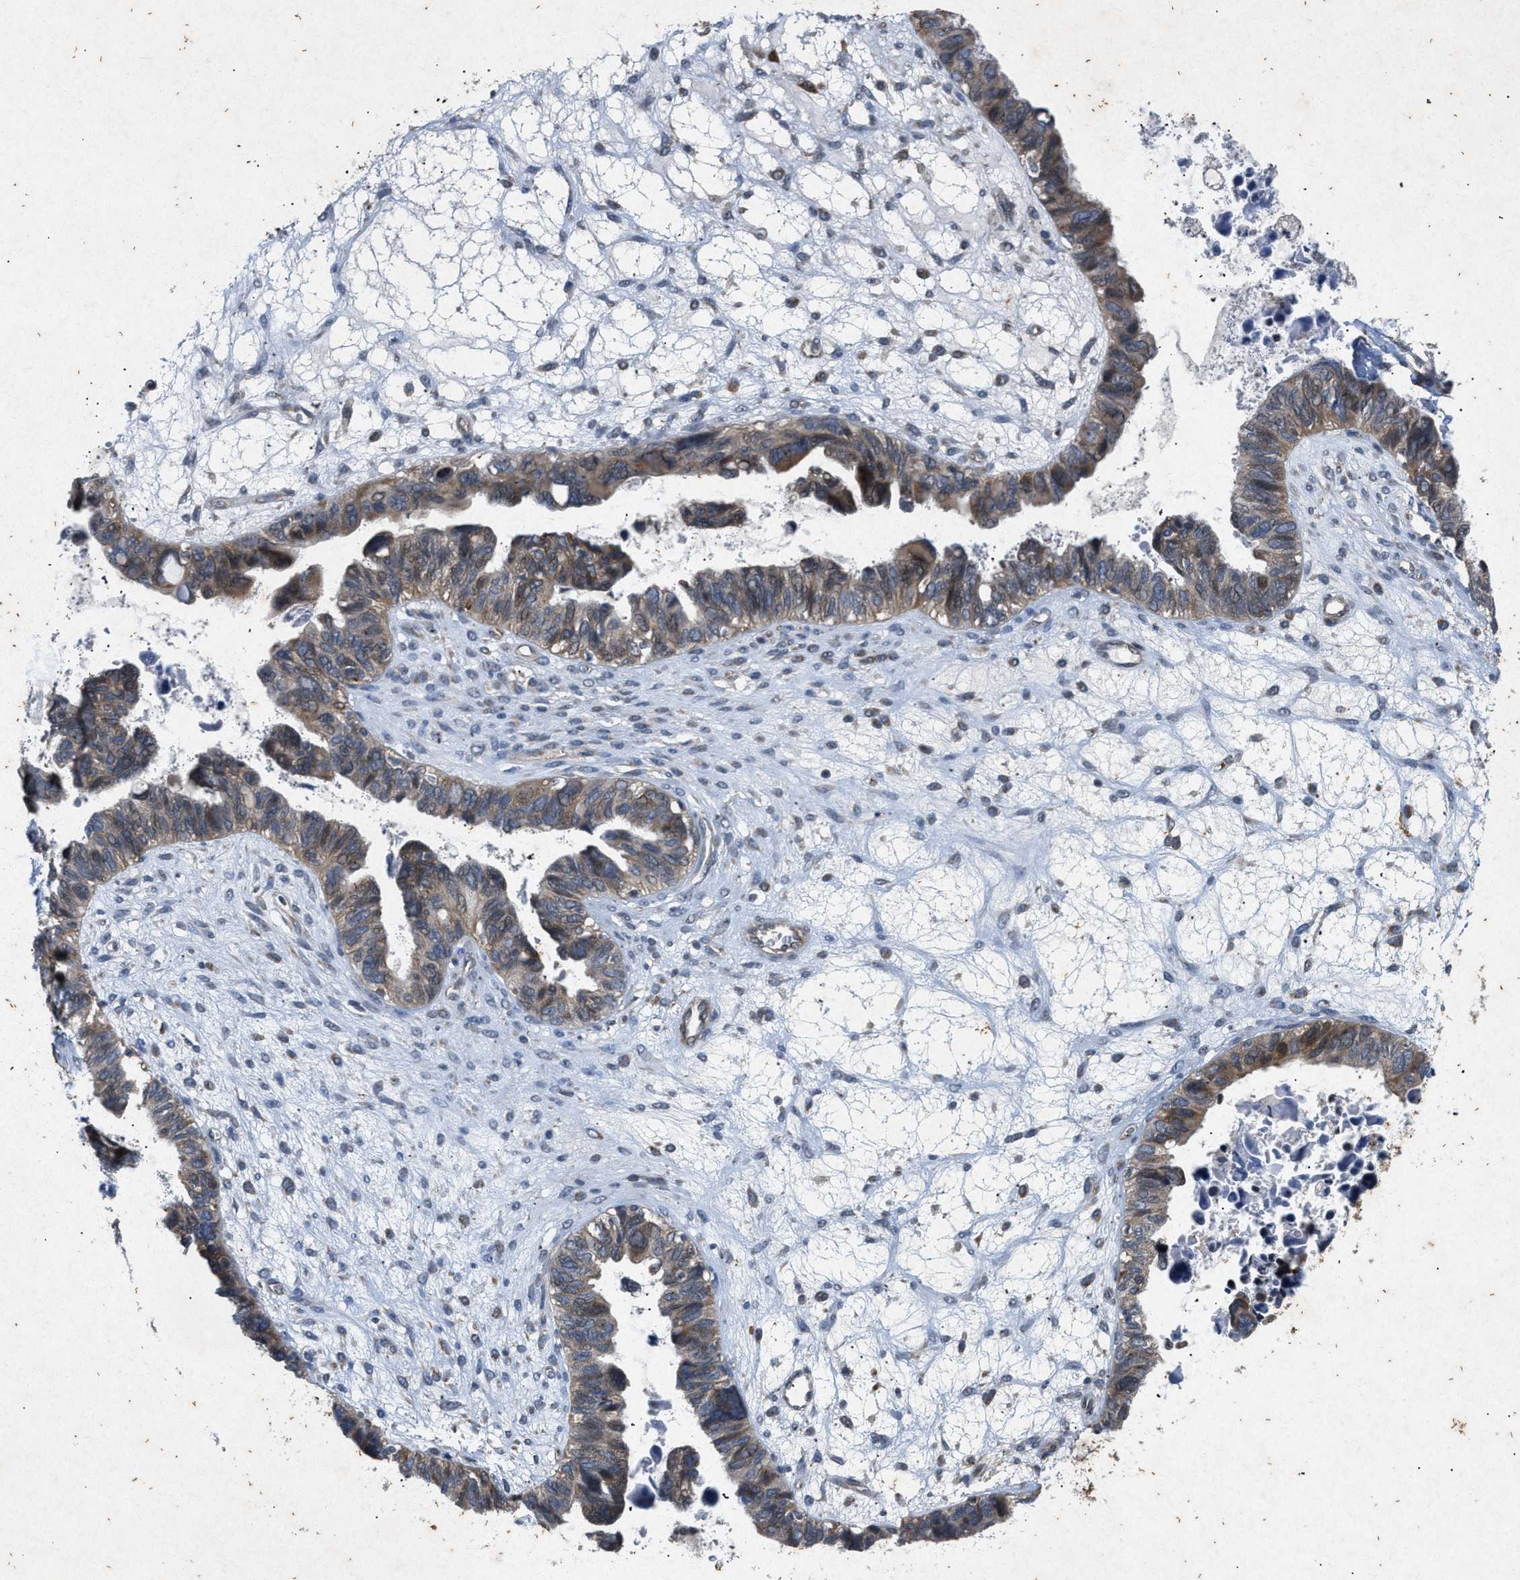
{"staining": {"intensity": "moderate", "quantity": ">75%", "location": "cytoplasmic/membranous"}, "tissue": "ovarian cancer", "cell_type": "Tumor cells", "image_type": "cancer", "snomed": [{"axis": "morphology", "description": "Cystadenocarcinoma, serous, NOS"}, {"axis": "topography", "description": "Ovary"}], "caption": "Immunohistochemistry image of human ovarian cancer stained for a protein (brown), which exhibits medium levels of moderate cytoplasmic/membranous staining in about >75% of tumor cells.", "gene": "PRKG2", "patient": {"sex": "female", "age": 79}}